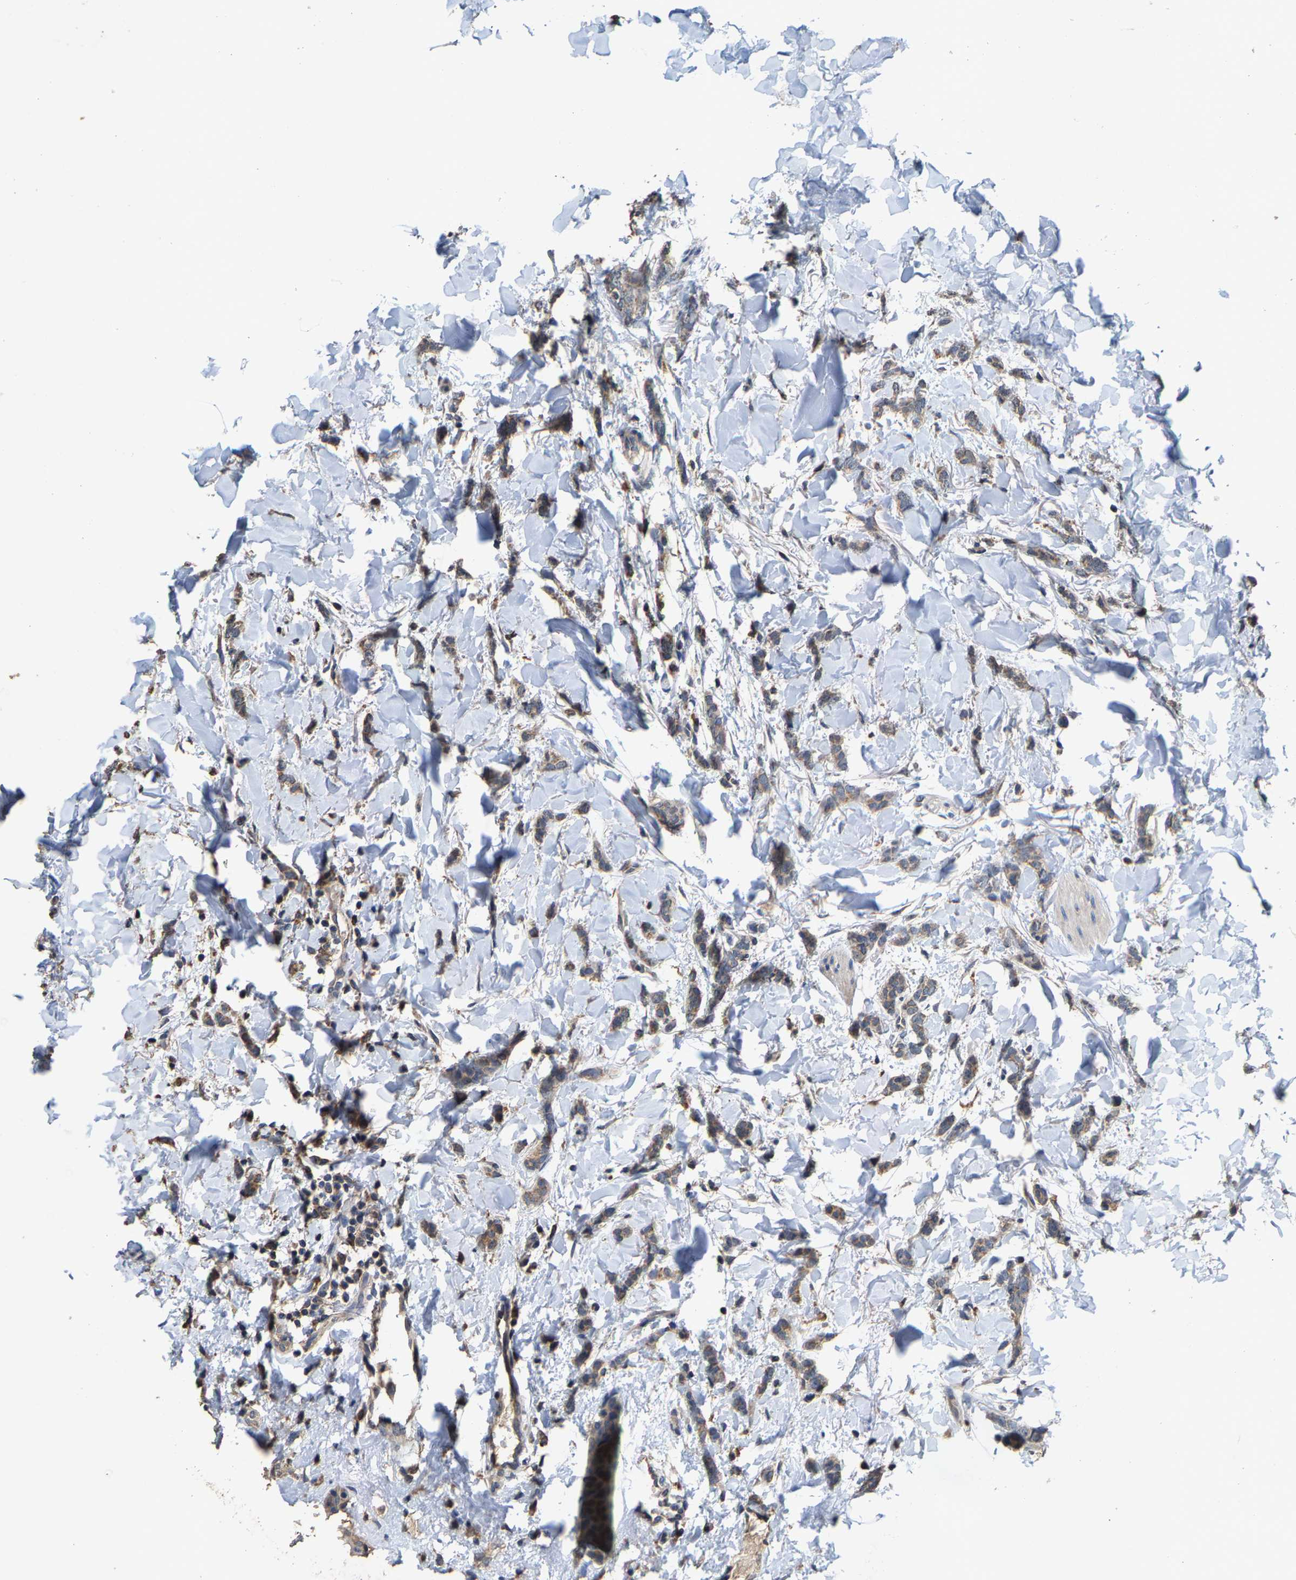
{"staining": {"intensity": "weak", "quantity": ">75%", "location": "cytoplasmic/membranous"}, "tissue": "breast cancer", "cell_type": "Tumor cells", "image_type": "cancer", "snomed": [{"axis": "morphology", "description": "Lobular carcinoma"}, {"axis": "topography", "description": "Skin"}, {"axis": "topography", "description": "Breast"}], "caption": "The photomicrograph reveals immunohistochemical staining of breast cancer. There is weak cytoplasmic/membranous expression is identified in about >75% of tumor cells.", "gene": "TDRKH", "patient": {"sex": "female", "age": 46}}